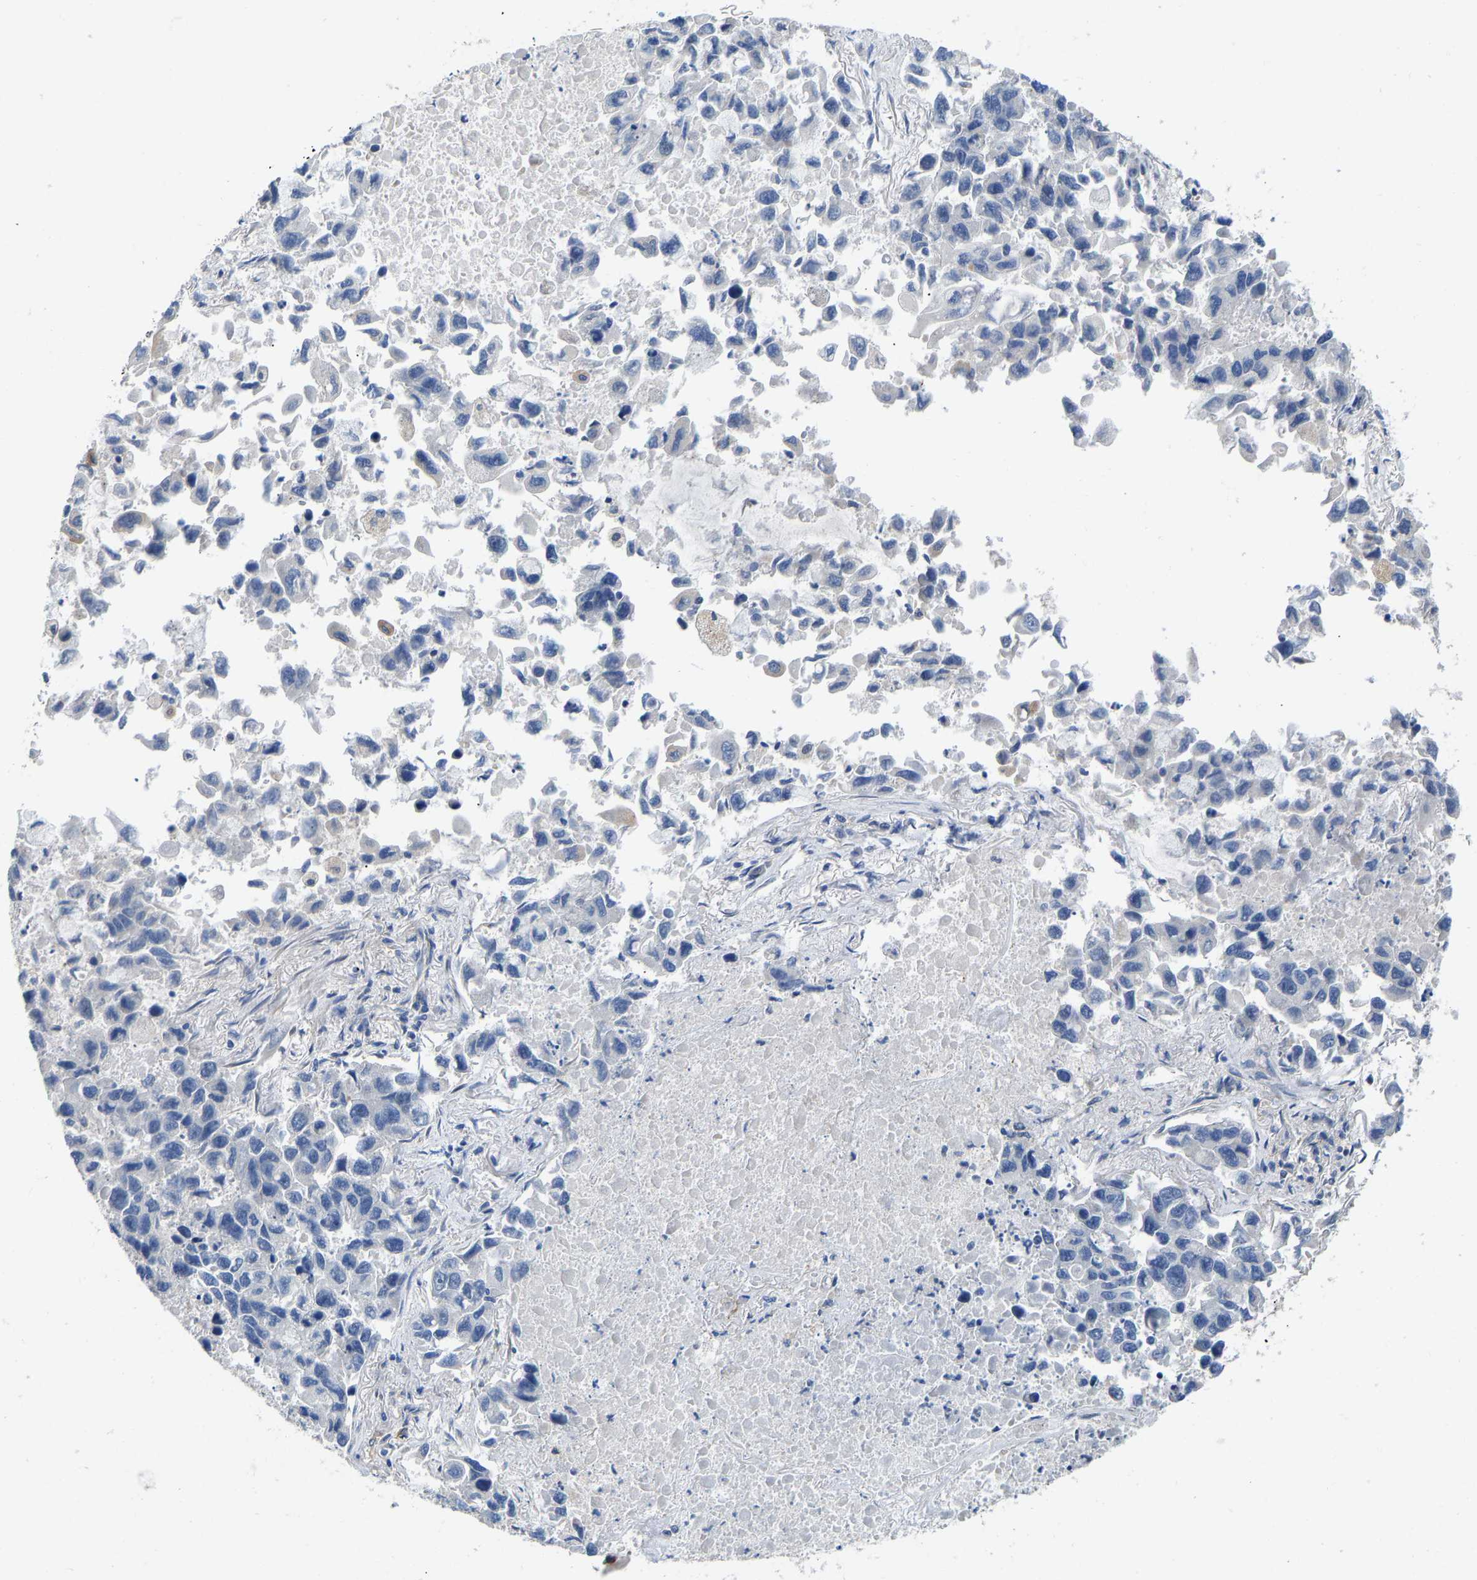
{"staining": {"intensity": "negative", "quantity": "none", "location": "none"}, "tissue": "lung cancer", "cell_type": "Tumor cells", "image_type": "cancer", "snomed": [{"axis": "morphology", "description": "Adenocarcinoma, NOS"}, {"axis": "topography", "description": "Lung"}], "caption": "Adenocarcinoma (lung) stained for a protein using IHC displays no positivity tumor cells.", "gene": "ELMO2", "patient": {"sex": "male", "age": 64}}